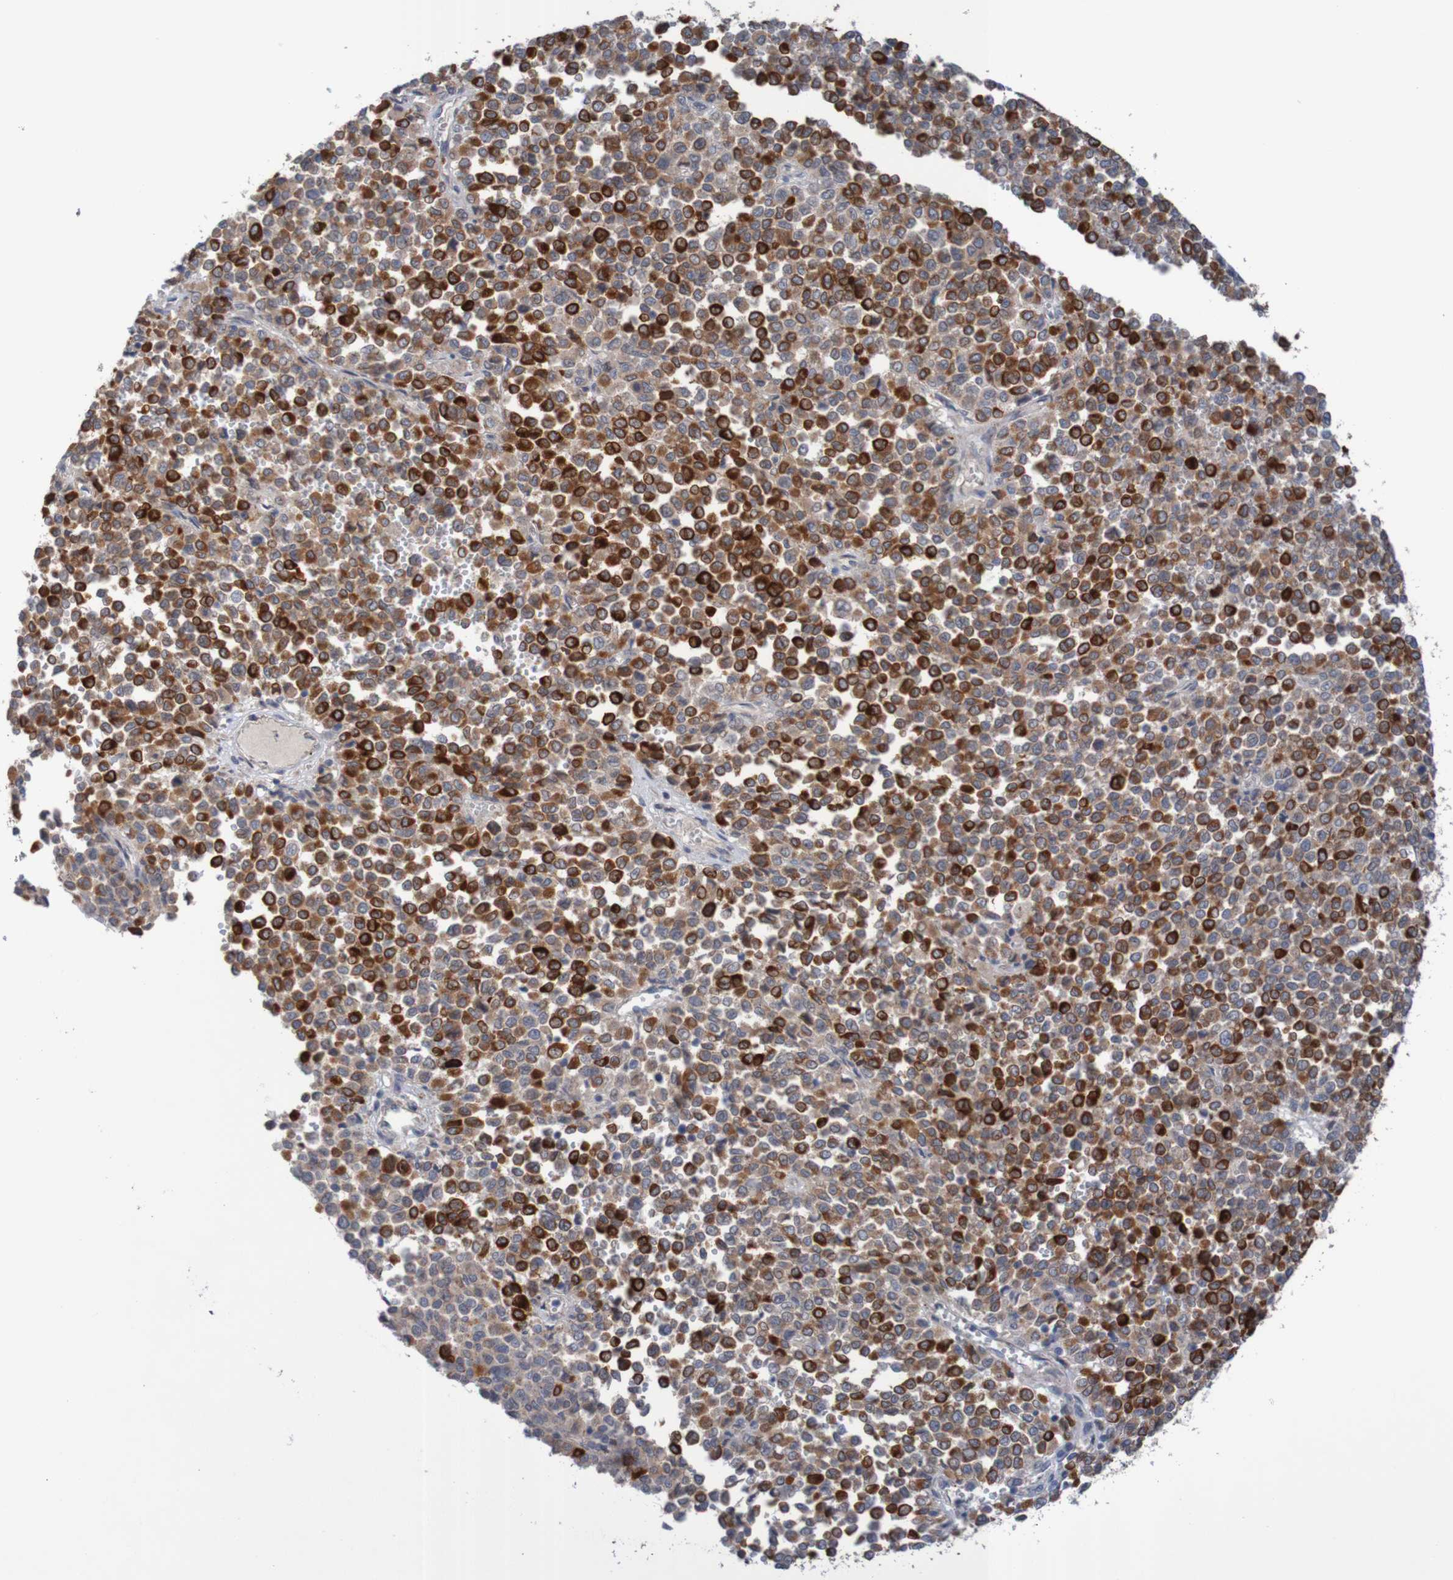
{"staining": {"intensity": "strong", "quantity": "25%-75%", "location": "cytoplasmic/membranous"}, "tissue": "melanoma", "cell_type": "Tumor cells", "image_type": "cancer", "snomed": [{"axis": "morphology", "description": "Malignant melanoma, Metastatic site"}, {"axis": "topography", "description": "Pancreas"}], "caption": "Immunohistochemical staining of human malignant melanoma (metastatic site) shows high levels of strong cytoplasmic/membranous protein positivity in approximately 25%-75% of tumor cells.", "gene": "ANGPT4", "patient": {"sex": "female", "age": 30}}